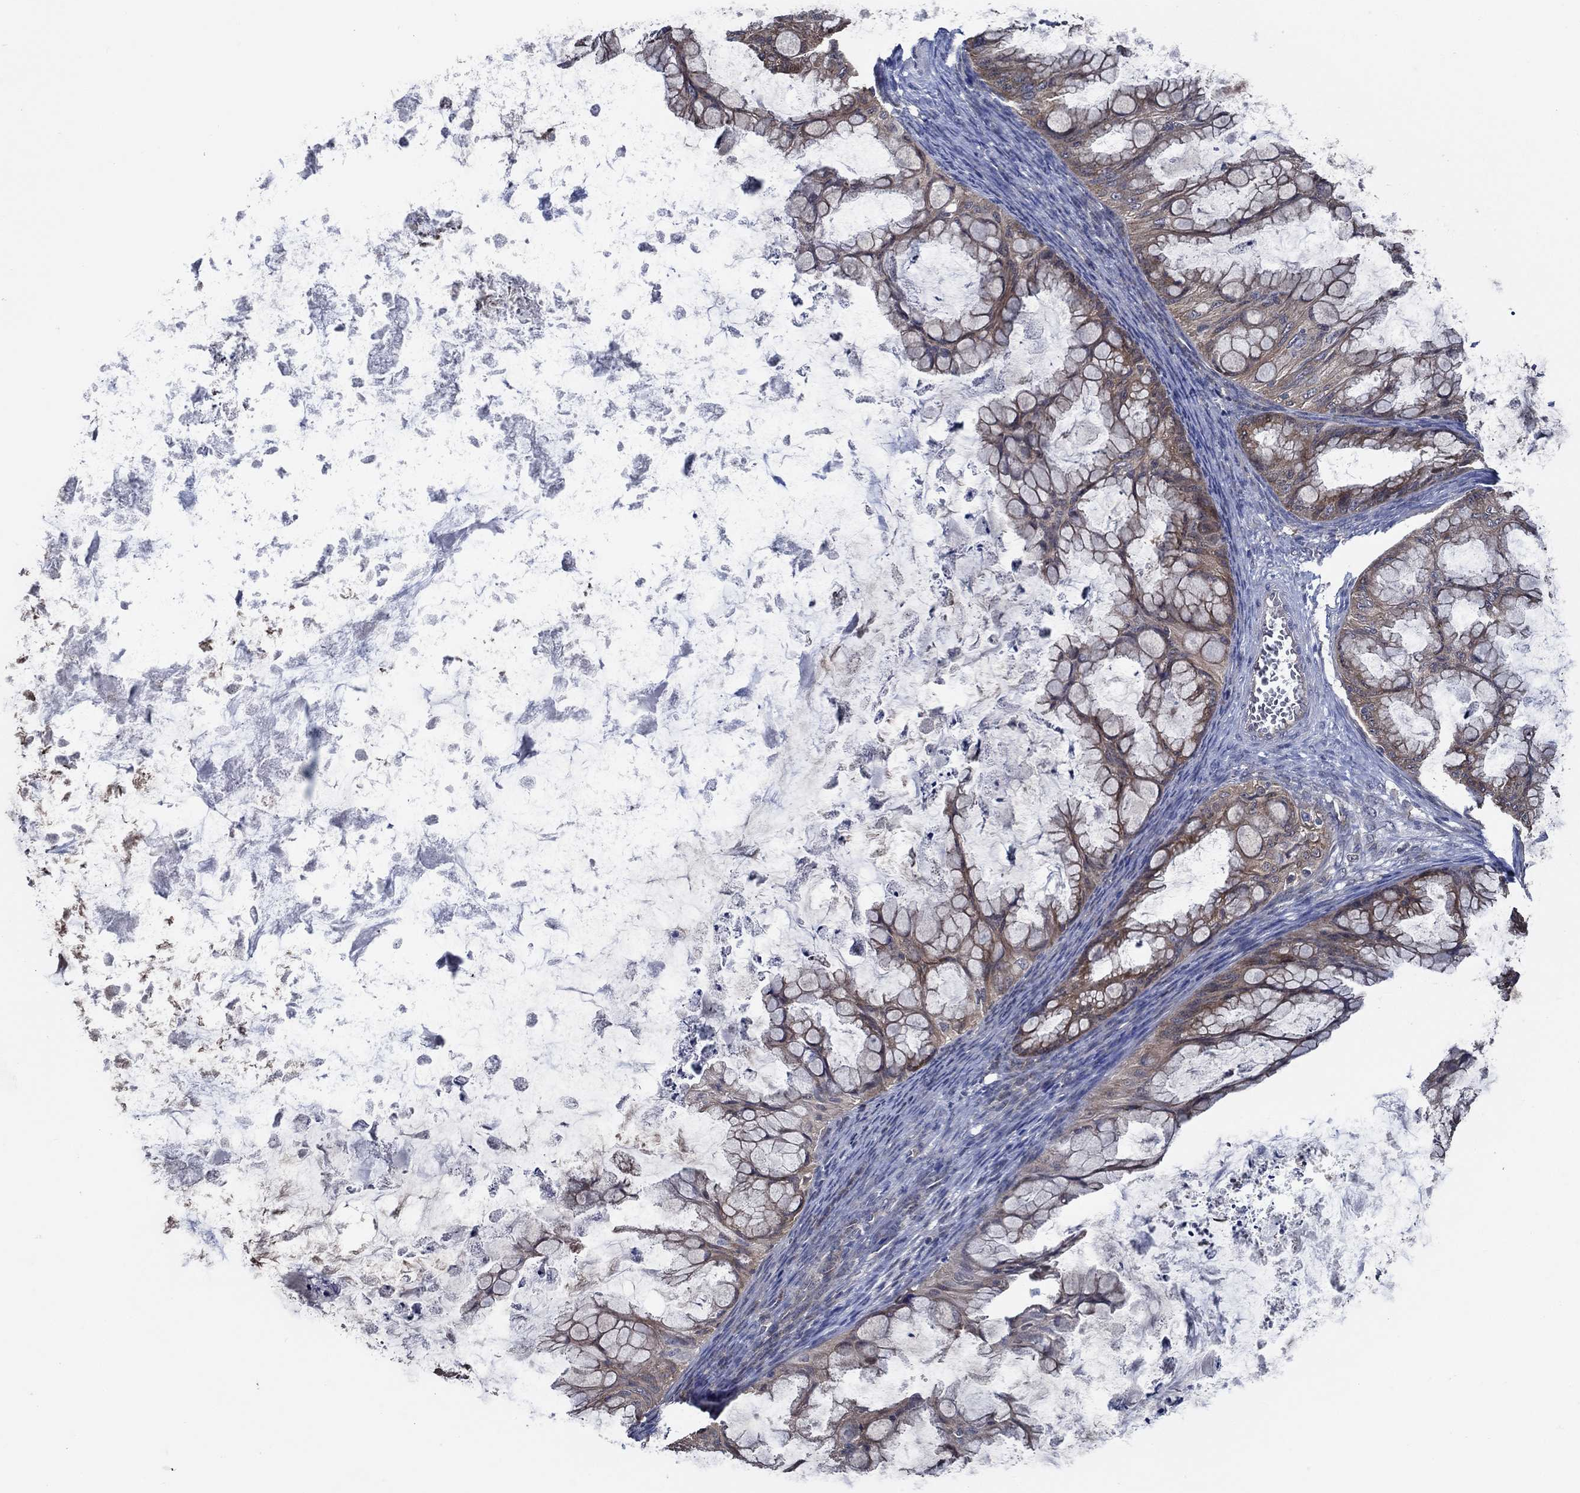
{"staining": {"intensity": "weak", "quantity": "25%-75%", "location": "cytoplasmic/membranous"}, "tissue": "ovarian cancer", "cell_type": "Tumor cells", "image_type": "cancer", "snomed": [{"axis": "morphology", "description": "Cystadenocarcinoma, mucinous, NOS"}, {"axis": "topography", "description": "Ovary"}], "caption": "Ovarian cancer (mucinous cystadenocarcinoma) stained with a protein marker shows weak staining in tumor cells.", "gene": "DACT1", "patient": {"sex": "female", "age": 35}}